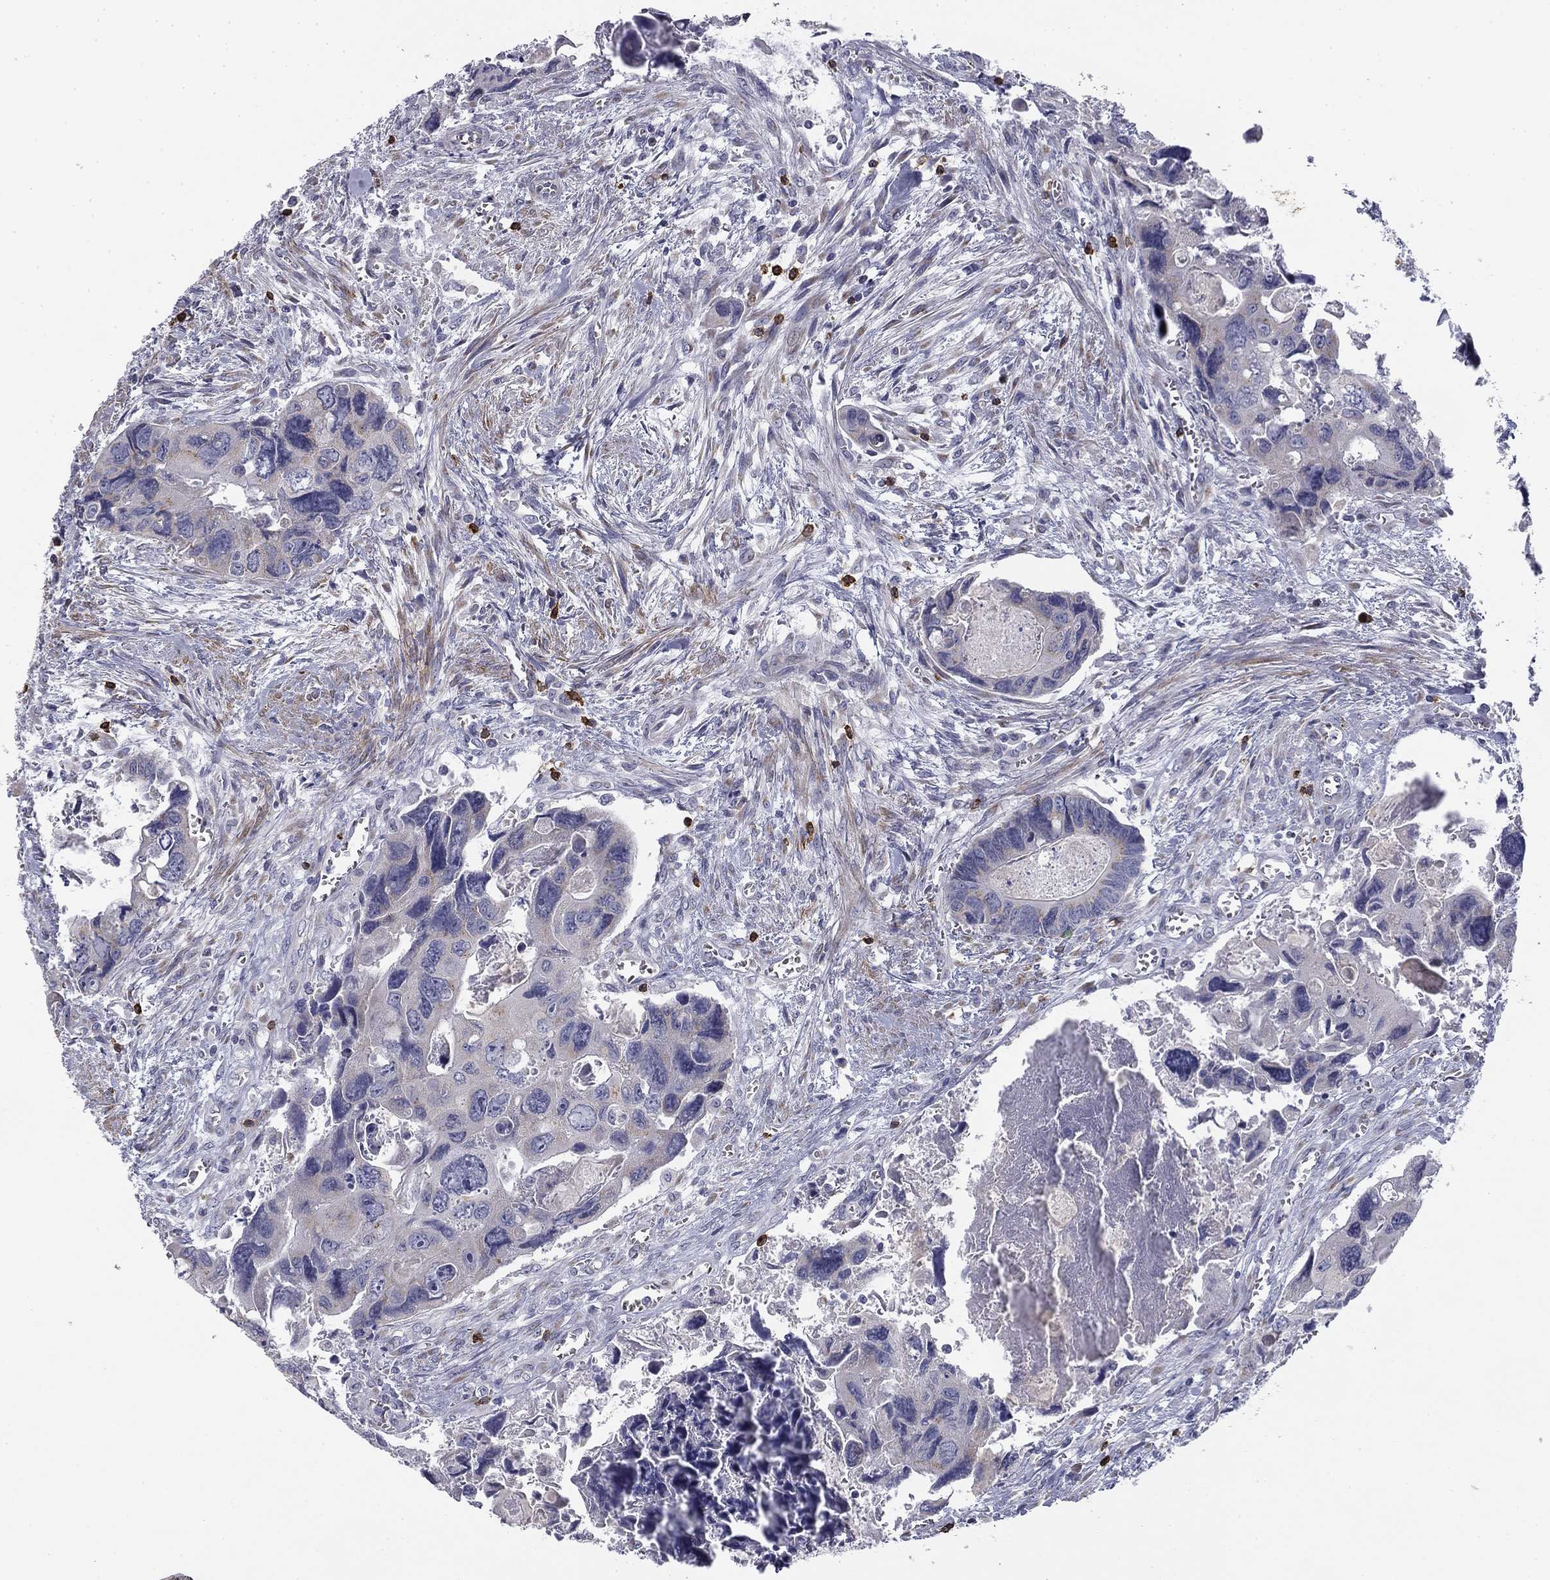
{"staining": {"intensity": "negative", "quantity": "none", "location": "none"}, "tissue": "colorectal cancer", "cell_type": "Tumor cells", "image_type": "cancer", "snomed": [{"axis": "morphology", "description": "Adenocarcinoma, NOS"}, {"axis": "topography", "description": "Rectum"}], "caption": "Tumor cells show no significant protein positivity in adenocarcinoma (colorectal).", "gene": "TRAT1", "patient": {"sex": "male", "age": 62}}